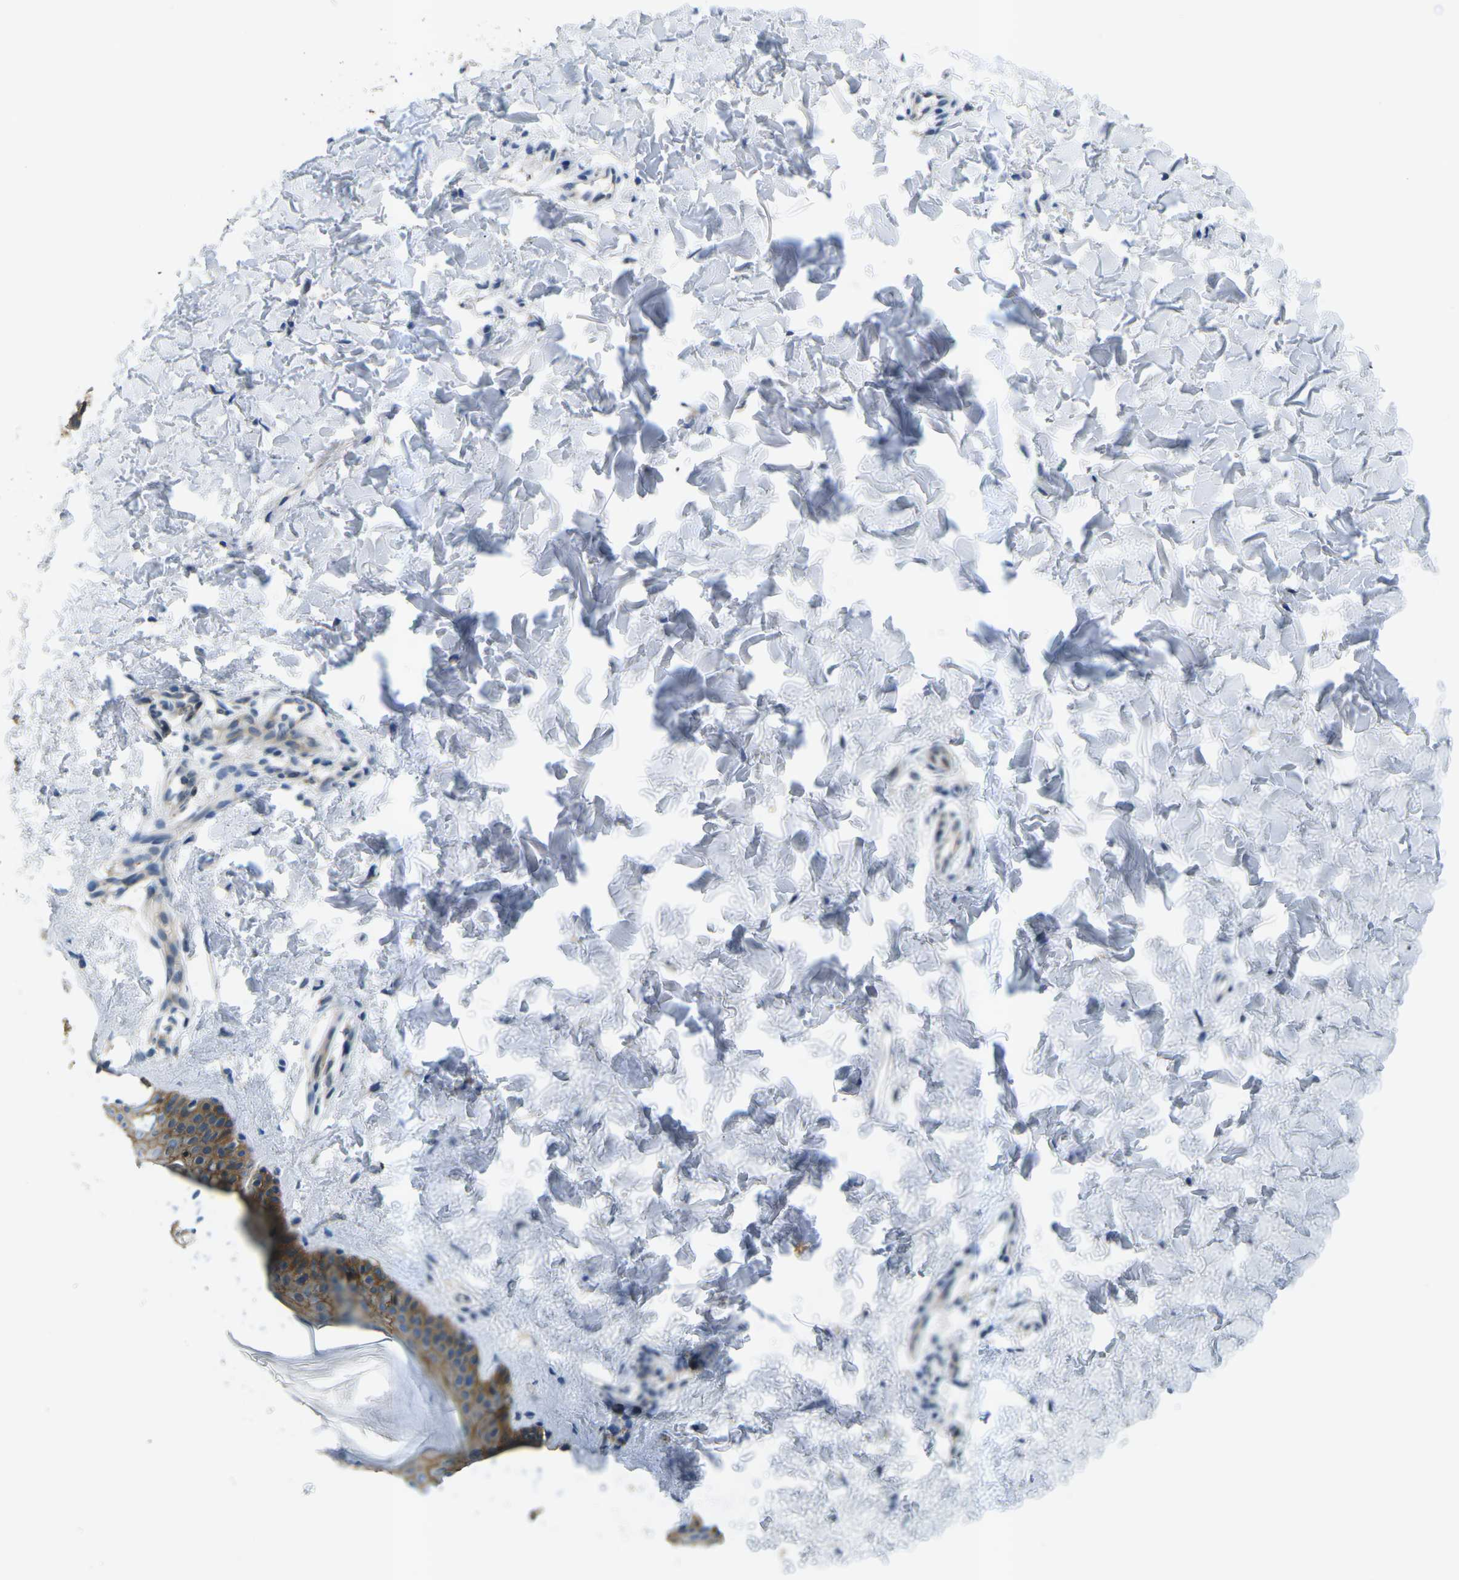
{"staining": {"intensity": "negative", "quantity": "none", "location": "none"}, "tissue": "skin", "cell_type": "Fibroblasts", "image_type": "normal", "snomed": [{"axis": "morphology", "description": "Normal tissue, NOS"}, {"axis": "topography", "description": "Skin"}], "caption": "Skin was stained to show a protein in brown. There is no significant staining in fibroblasts. (Brightfield microscopy of DAB (3,3'-diaminobenzidine) IHC at high magnification).", "gene": "CTNND1", "patient": {"sex": "female", "age": 41}}